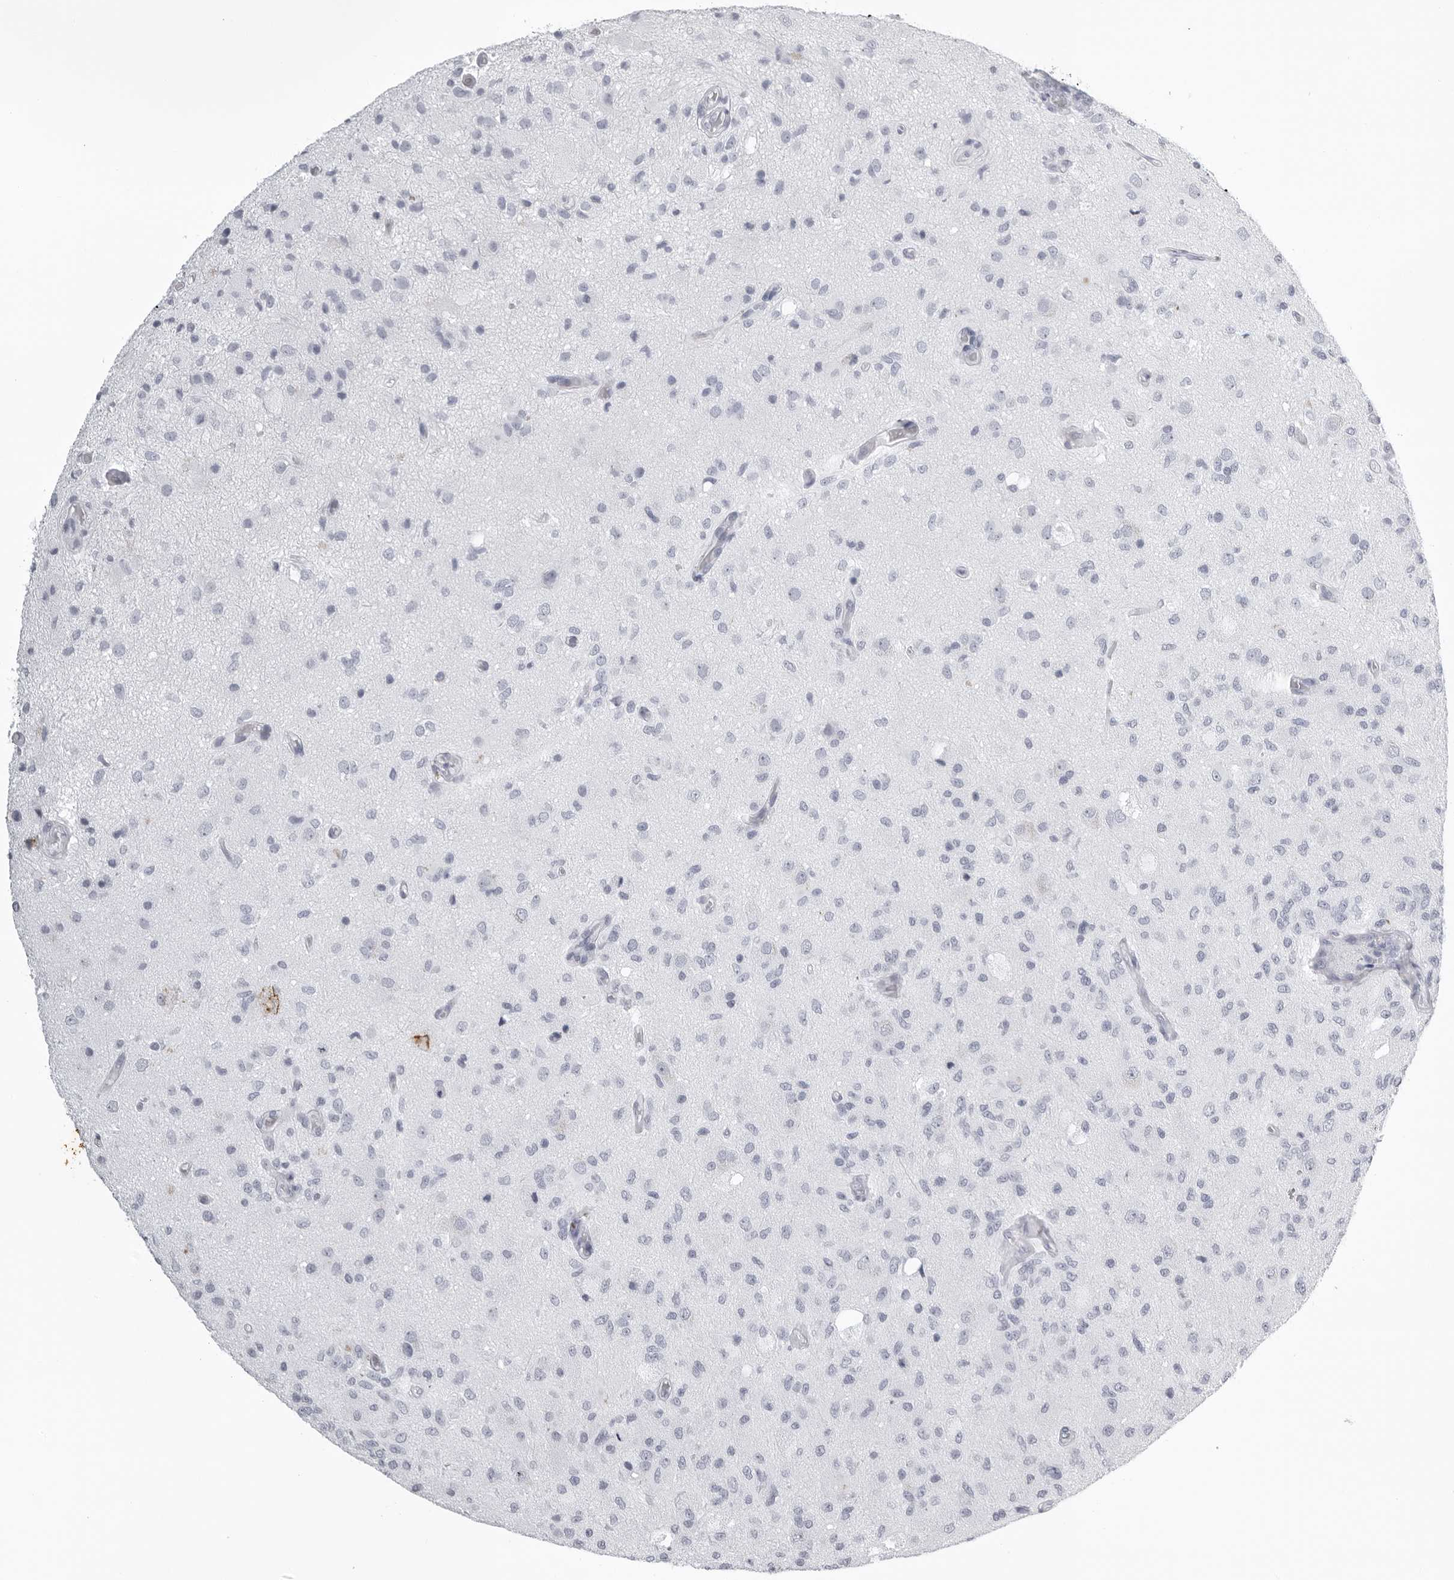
{"staining": {"intensity": "negative", "quantity": "none", "location": "none"}, "tissue": "glioma", "cell_type": "Tumor cells", "image_type": "cancer", "snomed": [{"axis": "morphology", "description": "Normal tissue, NOS"}, {"axis": "morphology", "description": "Glioma, malignant, High grade"}, {"axis": "topography", "description": "Cerebral cortex"}], "caption": "The histopathology image displays no staining of tumor cells in malignant high-grade glioma.", "gene": "KLK9", "patient": {"sex": "male", "age": 77}}